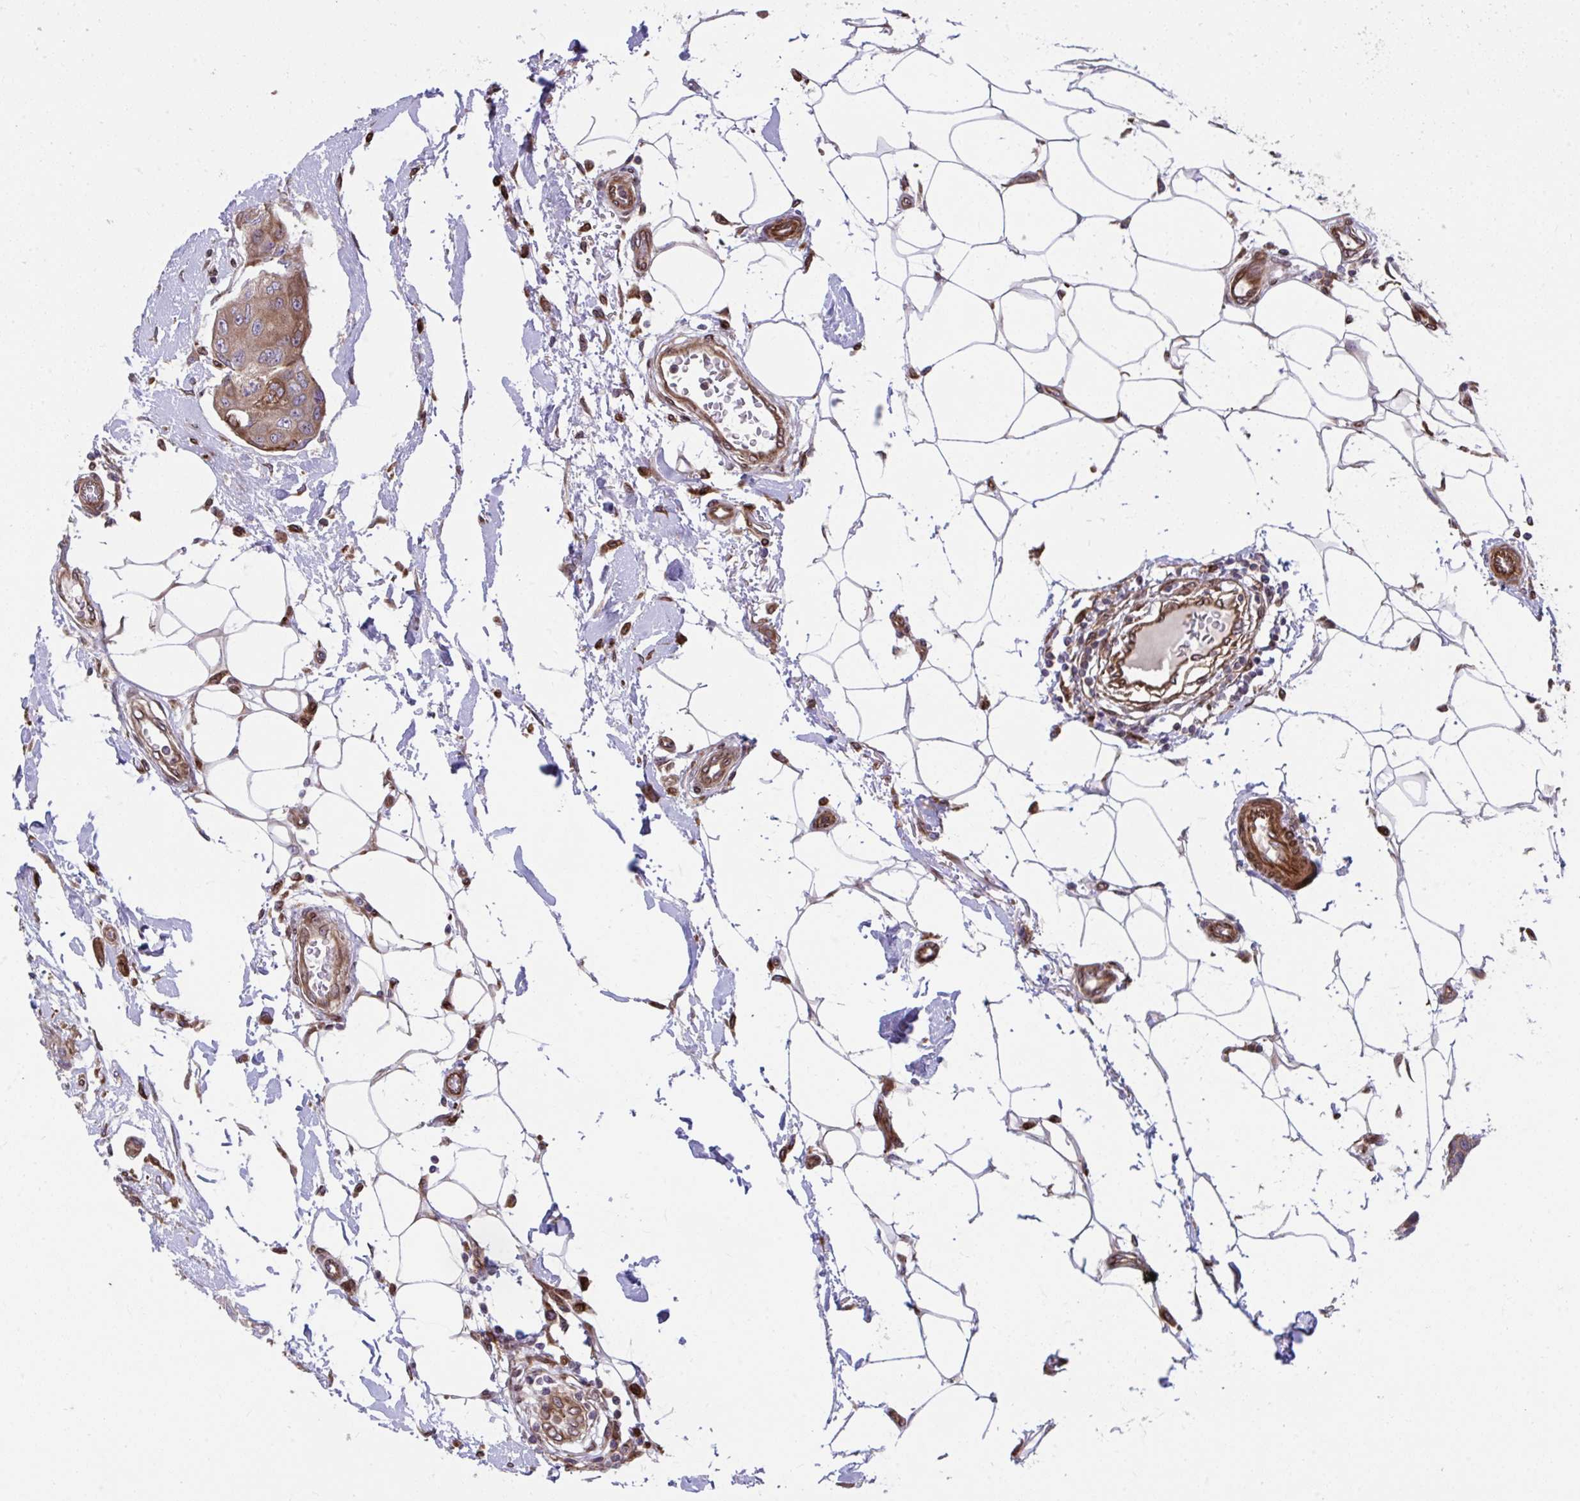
{"staining": {"intensity": "weak", "quantity": ">75%", "location": "cytoplasmic/membranous"}, "tissue": "breast cancer", "cell_type": "Tumor cells", "image_type": "cancer", "snomed": [{"axis": "morphology", "description": "Duct carcinoma"}, {"axis": "topography", "description": "Breast"}, {"axis": "topography", "description": "Lymph node"}], "caption": "IHC (DAB (3,3'-diaminobenzidine)) staining of breast intraductal carcinoma reveals weak cytoplasmic/membranous protein positivity in about >75% of tumor cells.", "gene": "STIM2", "patient": {"sex": "female", "age": 80}}